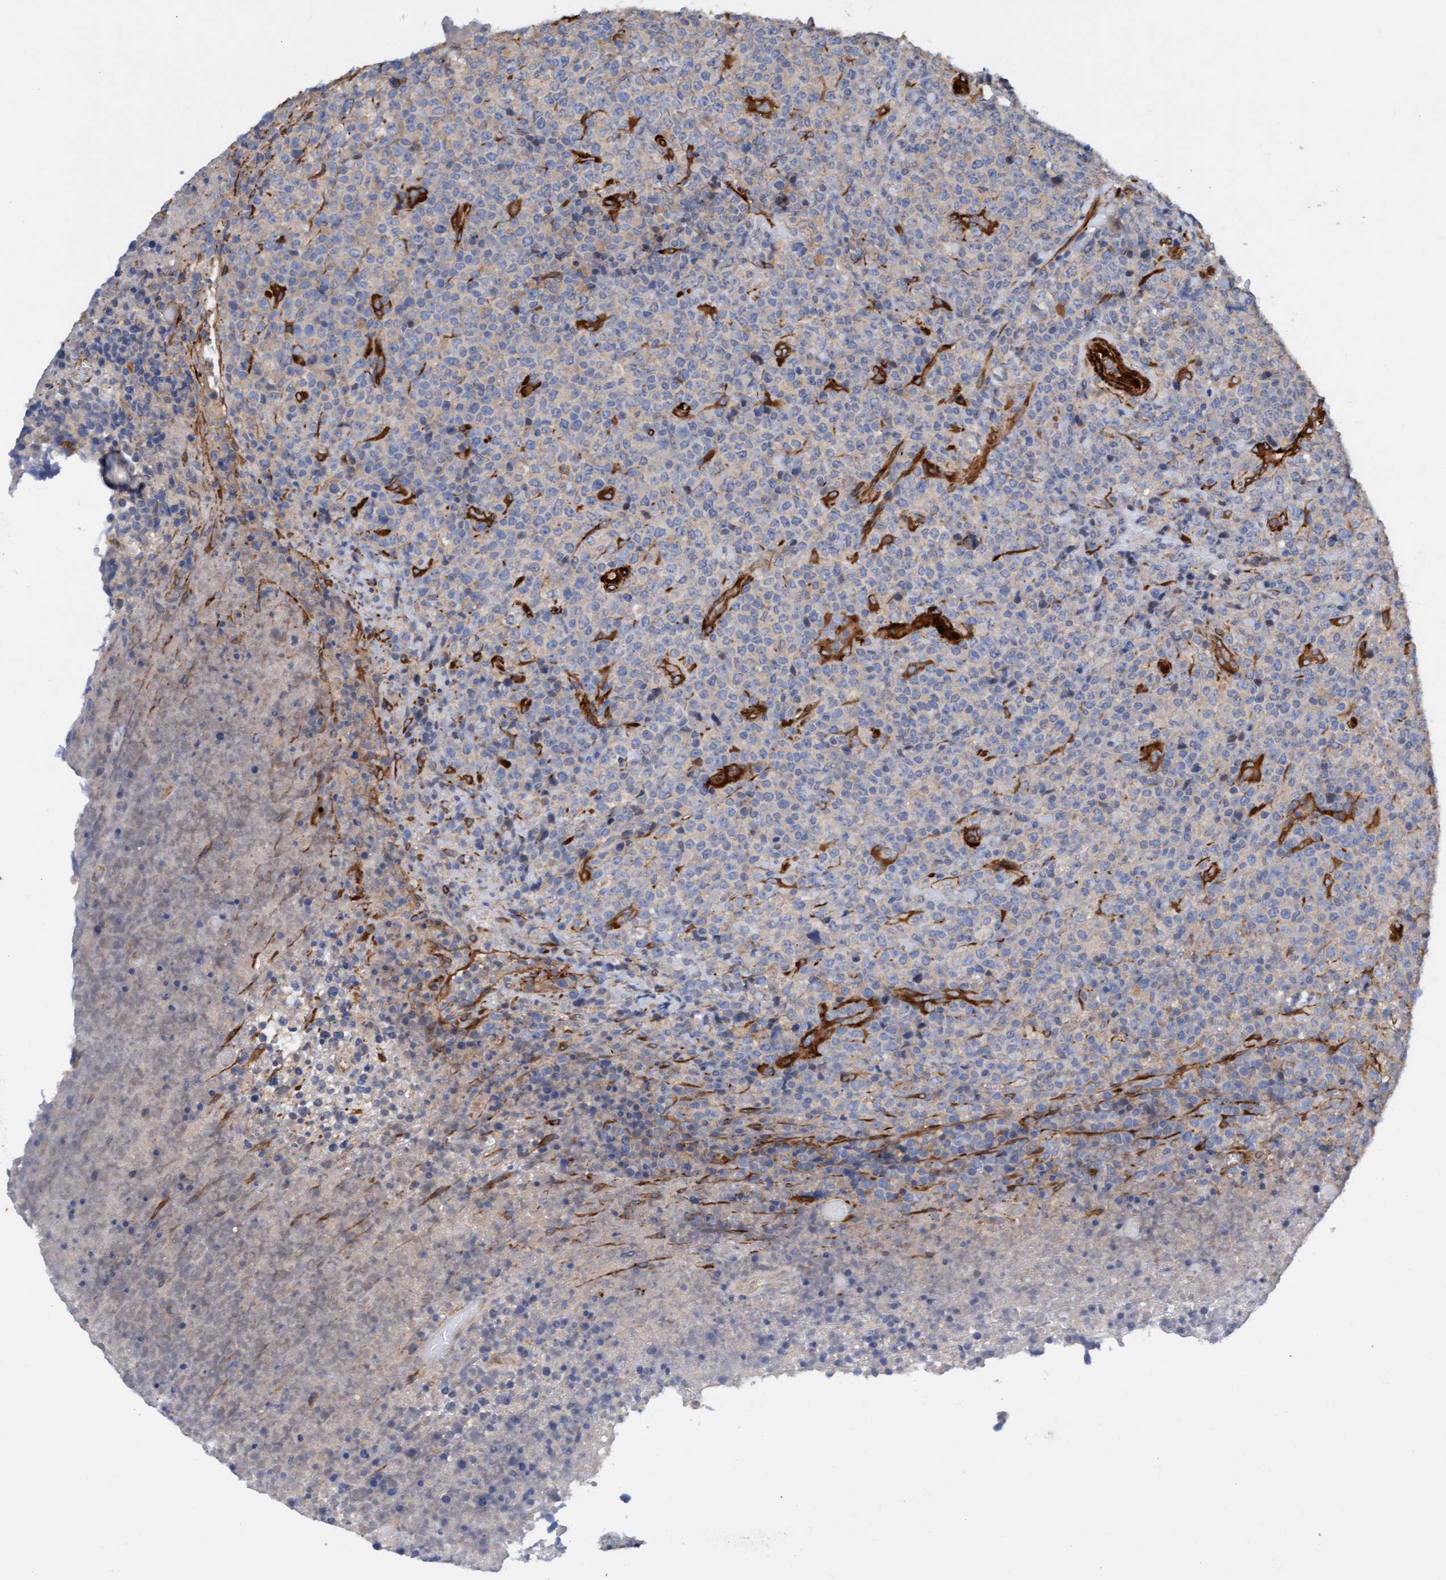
{"staining": {"intensity": "weak", "quantity": "<25%", "location": "cytoplasmic/membranous"}, "tissue": "lymphoma", "cell_type": "Tumor cells", "image_type": "cancer", "snomed": [{"axis": "morphology", "description": "Malignant lymphoma, non-Hodgkin's type, High grade"}, {"axis": "topography", "description": "Lymph node"}], "caption": "Tumor cells show no significant protein expression in high-grade malignant lymphoma, non-Hodgkin's type.", "gene": "FMNL3", "patient": {"sex": "male", "age": 13}}